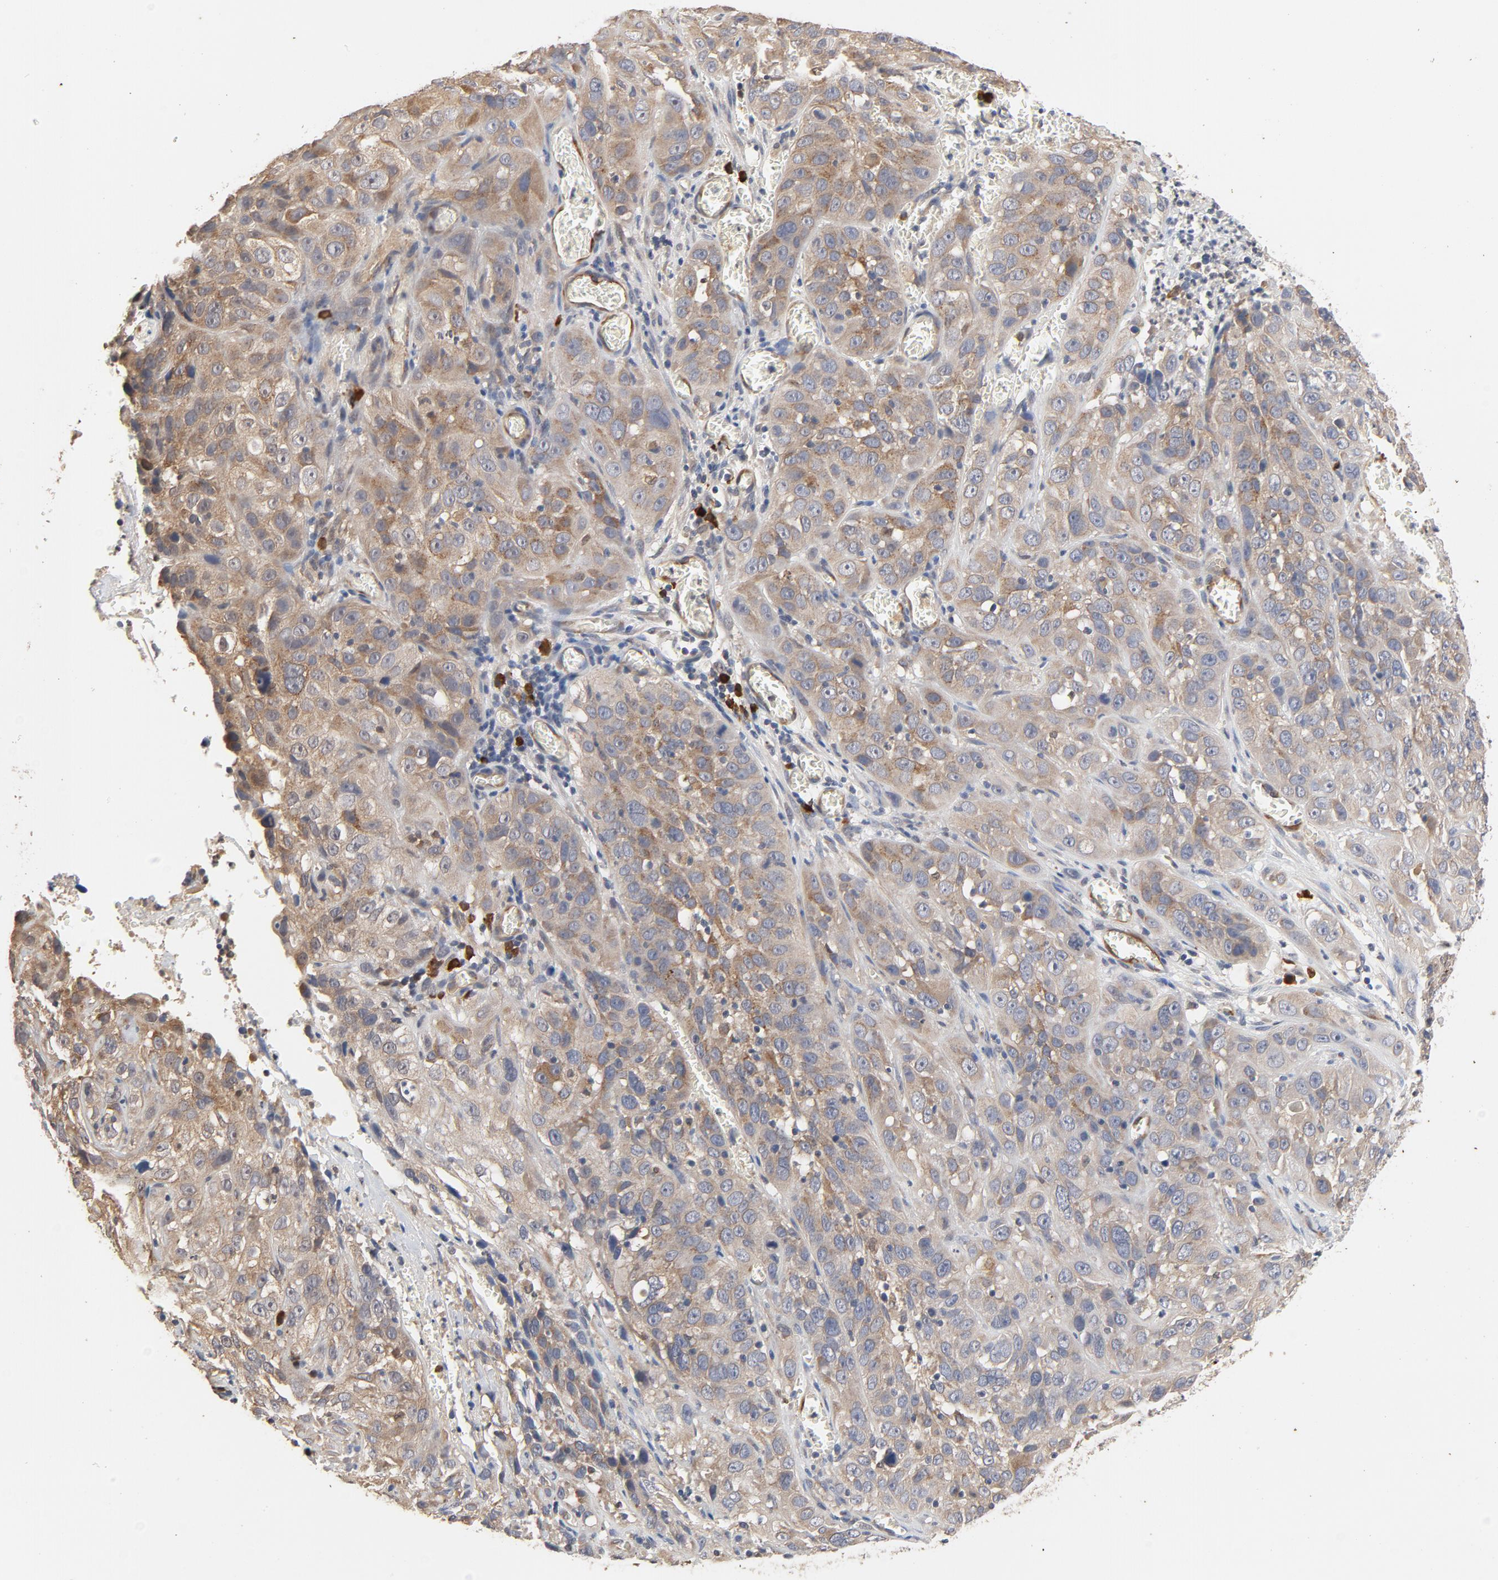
{"staining": {"intensity": "weak", "quantity": ">75%", "location": "cytoplasmic/membranous"}, "tissue": "cervical cancer", "cell_type": "Tumor cells", "image_type": "cancer", "snomed": [{"axis": "morphology", "description": "Squamous cell carcinoma, NOS"}, {"axis": "topography", "description": "Cervix"}], "caption": "Squamous cell carcinoma (cervical) tissue reveals weak cytoplasmic/membranous positivity in approximately >75% of tumor cells", "gene": "UBE2J1", "patient": {"sex": "female", "age": 32}}